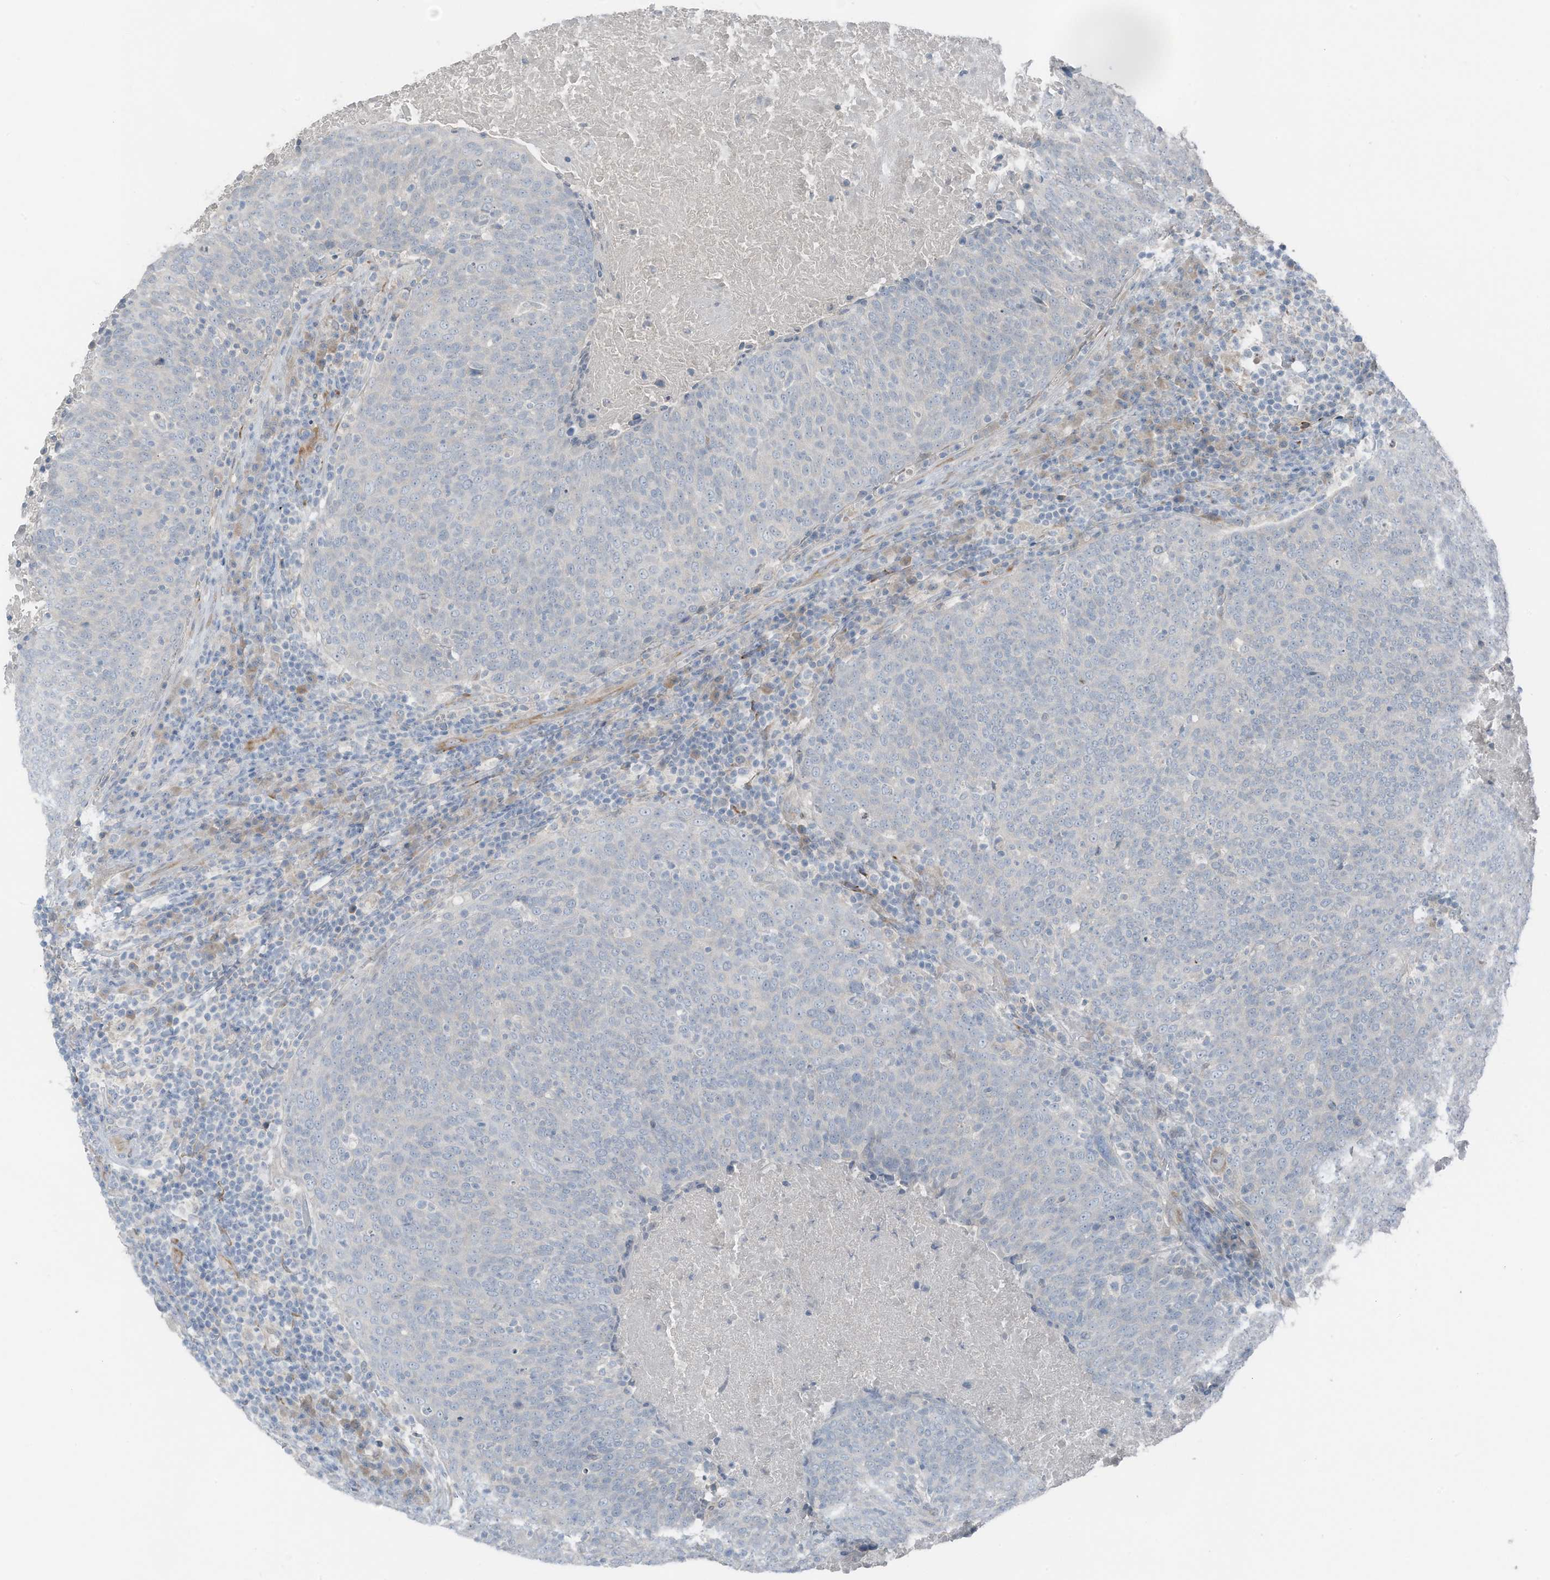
{"staining": {"intensity": "negative", "quantity": "none", "location": "none"}, "tissue": "head and neck cancer", "cell_type": "Tumor cells", "image_type": "cancer", "snomed": [{"axis": "morphology", "description": "Squamous cell carcinoma, NOS"}, {"axis": "morphology", "description": "Squamous cell carcinoma, metastatic, NOS"}, {"axis": "topography", "description": "Lymph node"}, {"axis": "topography", "description": "Head-Neck"}], "caption": "A photomicrograph of head and neck cancer (squamous cell carcinoma) stained for a protein displays no brown staining in tumor cells.", "gene": "ARHGEF33", "patient": {"sex": "male", "age": 62}}